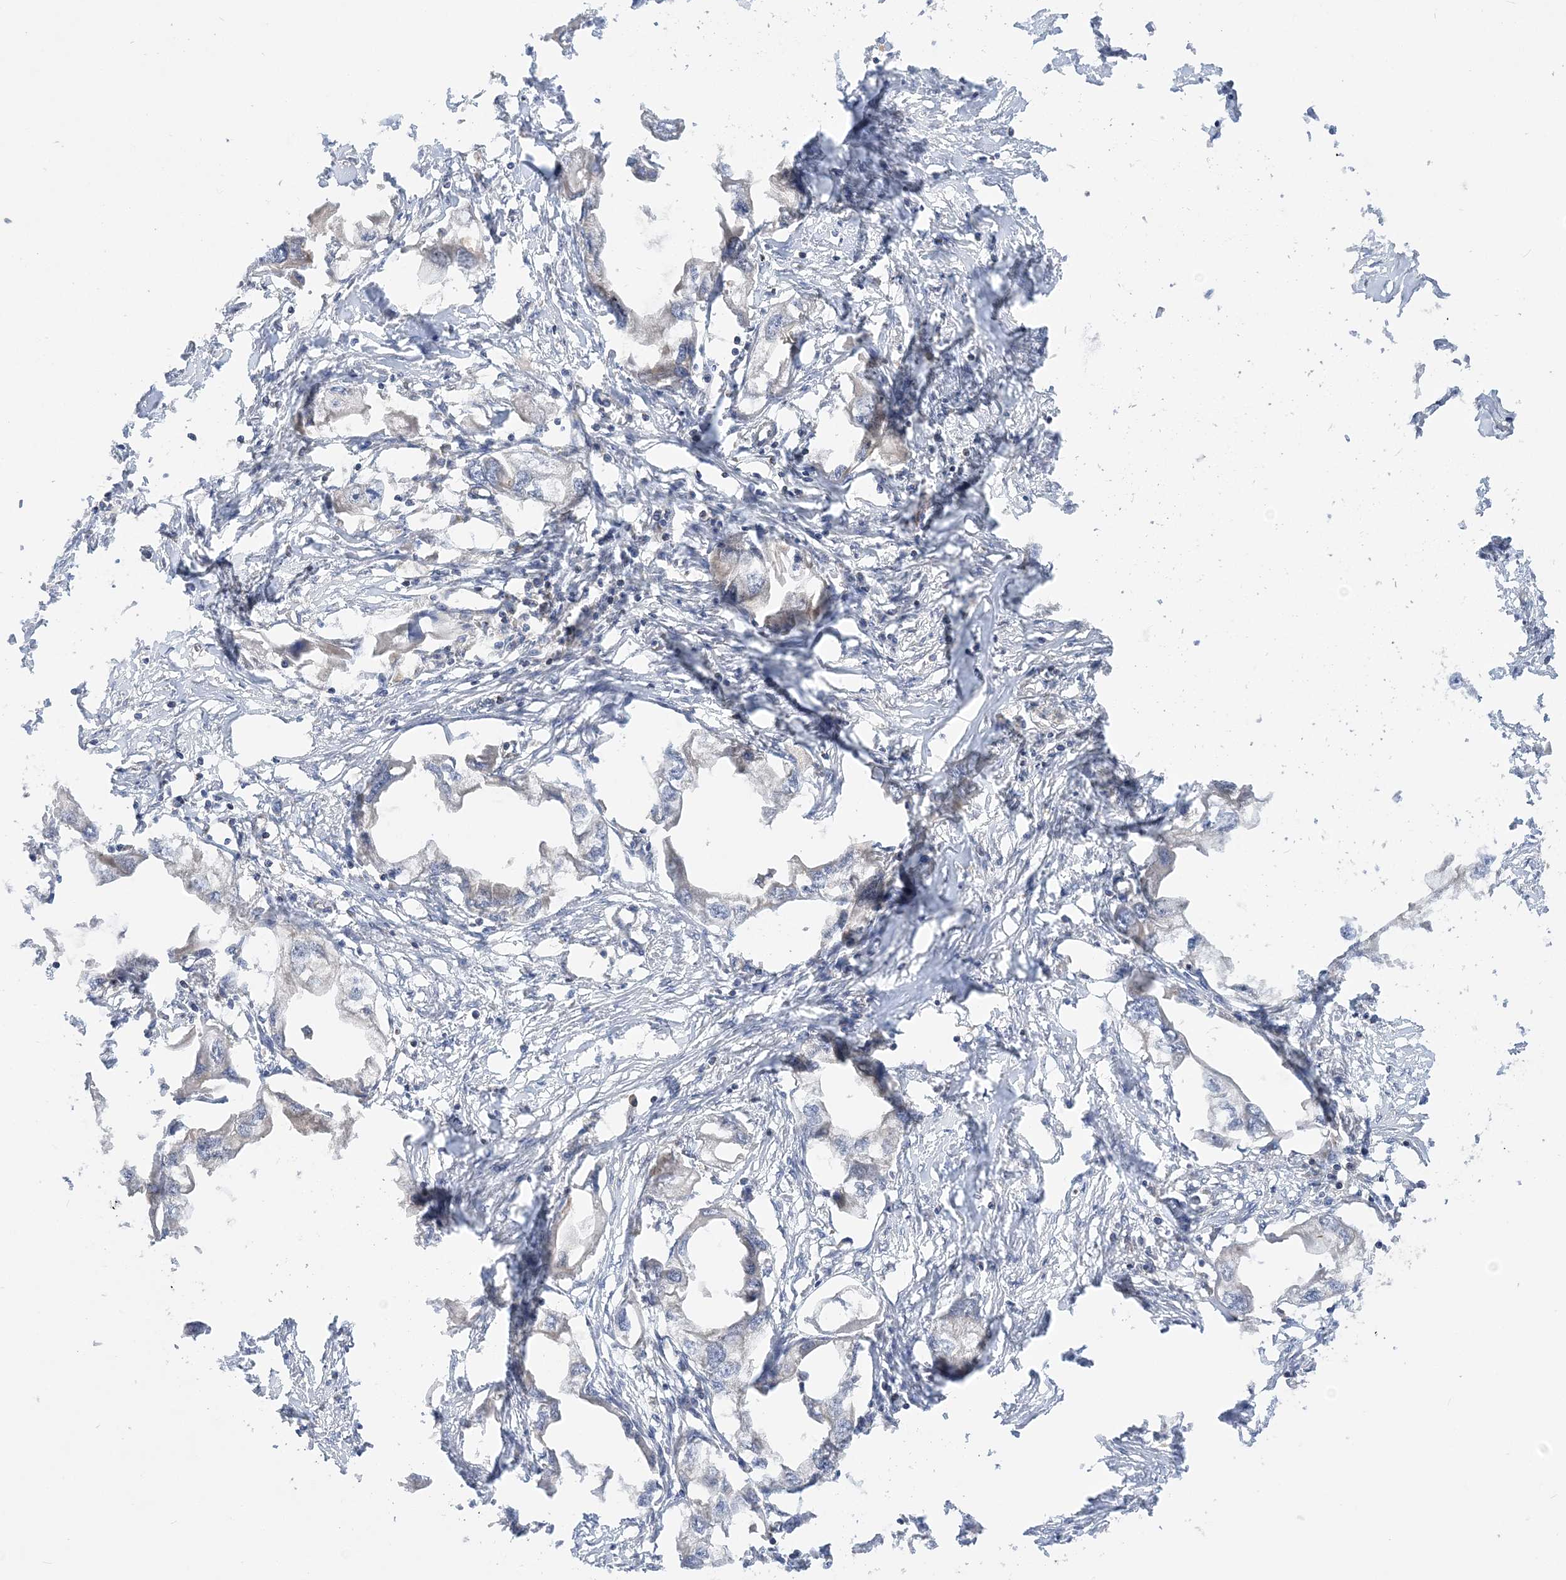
{"staining": {"intensity": "weak", "quantity": "<25%", "location": "cytoplasmic/membranous"}, "tissue": "endometrial cancer", "cell_type": "Tumor cells", "image_type": "cancer", "snomed": [{"axis": "morphology", "description": "Adenocarcinoma, NOS"}, {"axis": "morphology", "description": "Adenocarcinoma, metastatic, NOS"}, {"axis": "topography", "description": "Adipose tissue"}, {"axis": "topography", "description": "Endometrium"}], "caption": "Micrograph shows no protein positivity in tumor cells of endometrial metastatic adenocarcinoma tissue.", "gene": "MMADHC", "patient": {"sex": "female", "age": 67}}